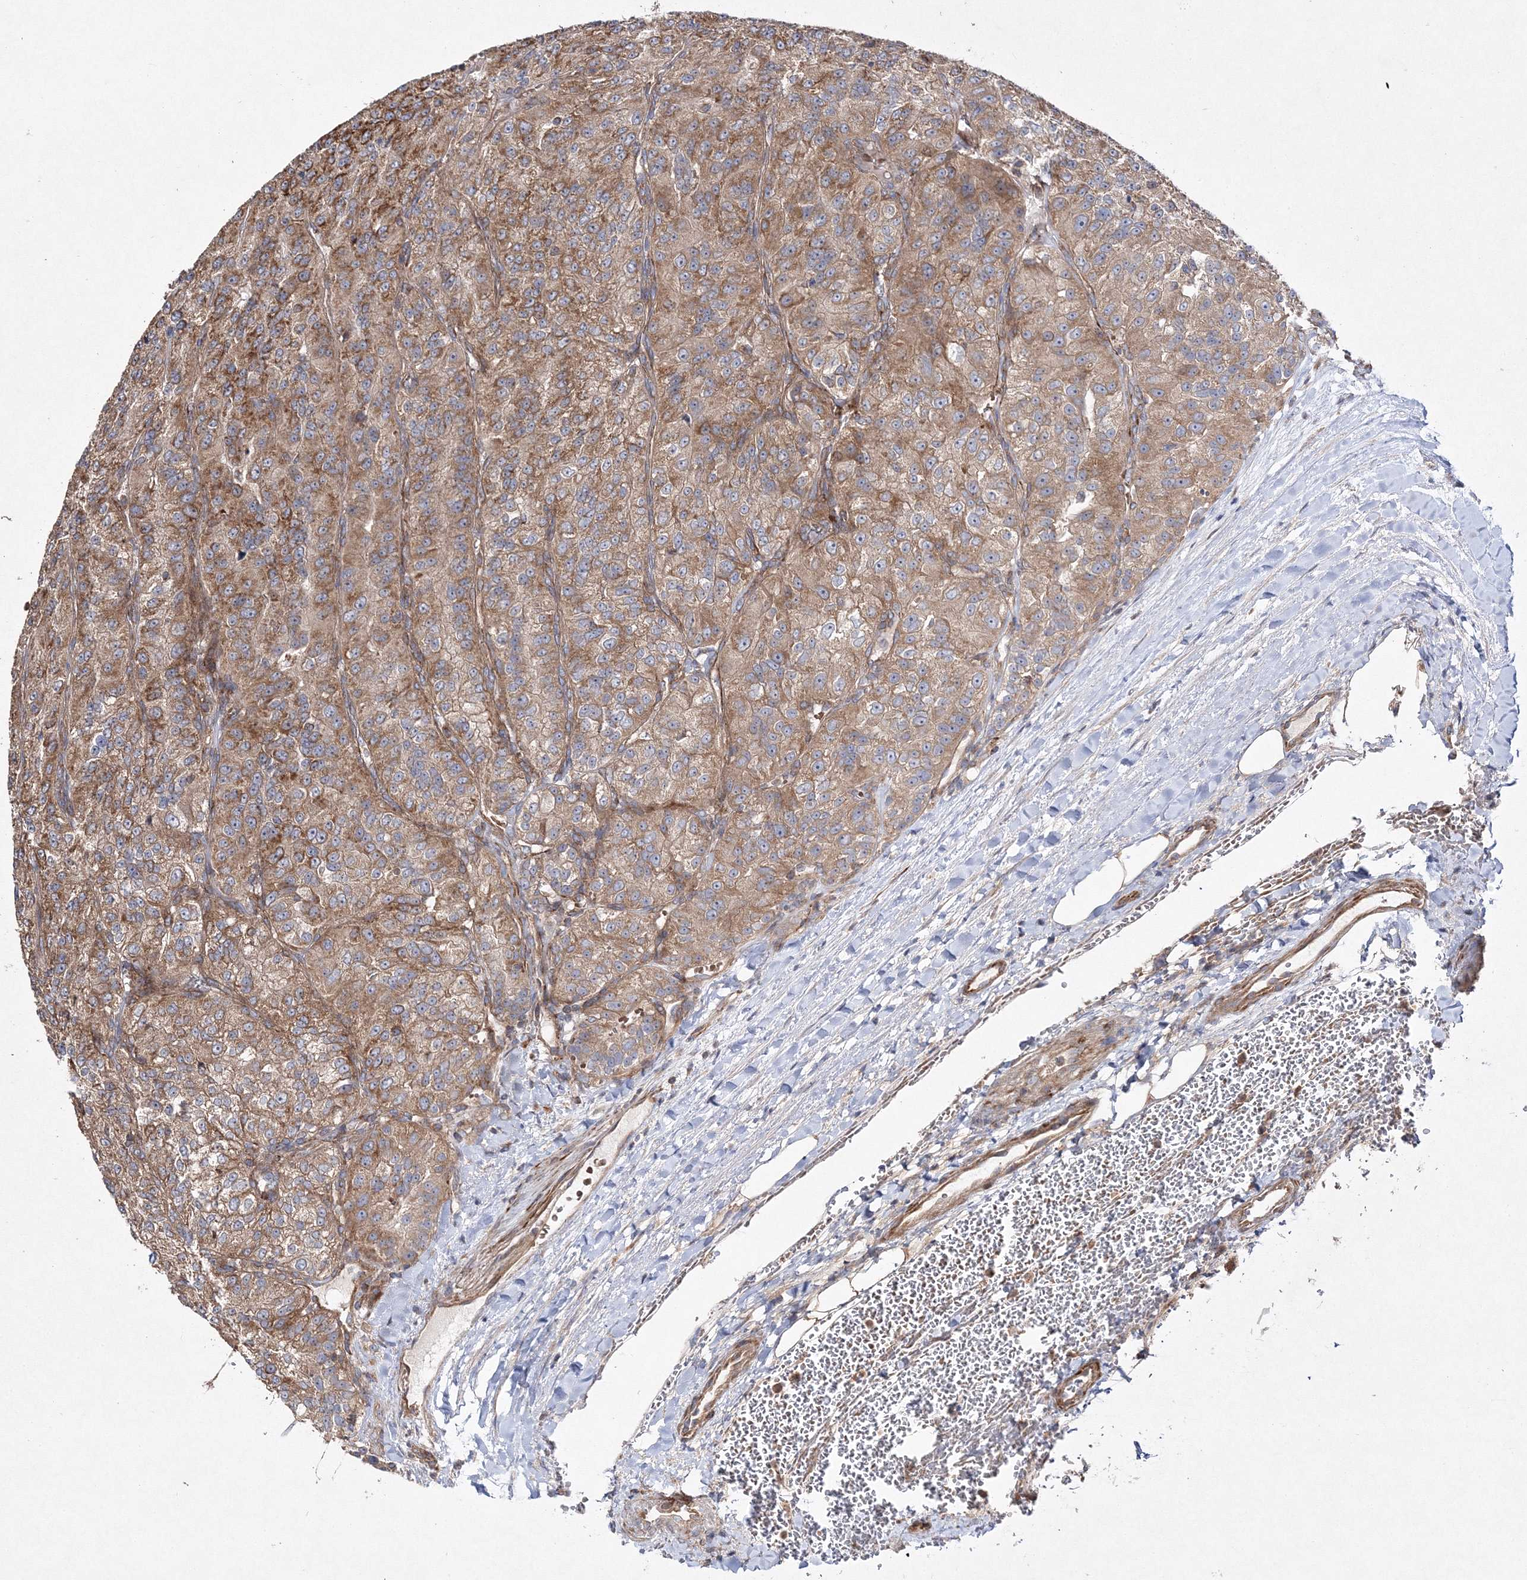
{"staining": {"intensity": "moderate", "quantity": ">75%", "location": "cytoplasmic/membranous"}, "tissue": "renal cancer", "cell_type": "Tumor cells", "image_type": "cancer", "snomed": [{"axis": "morphology", "description": "Adenocarcinoma, NOS"}, {"axis": "topography", "description": "Kidney"}], "caption": "This image displays IHC staining of renal cancer (adenocarcinoma), with medium moderate cytoplasmic/membranous positivity in about >75% of tumor cells.", "gene": "DNAJC13", "patient": {"sex": "female", "age": 63}}